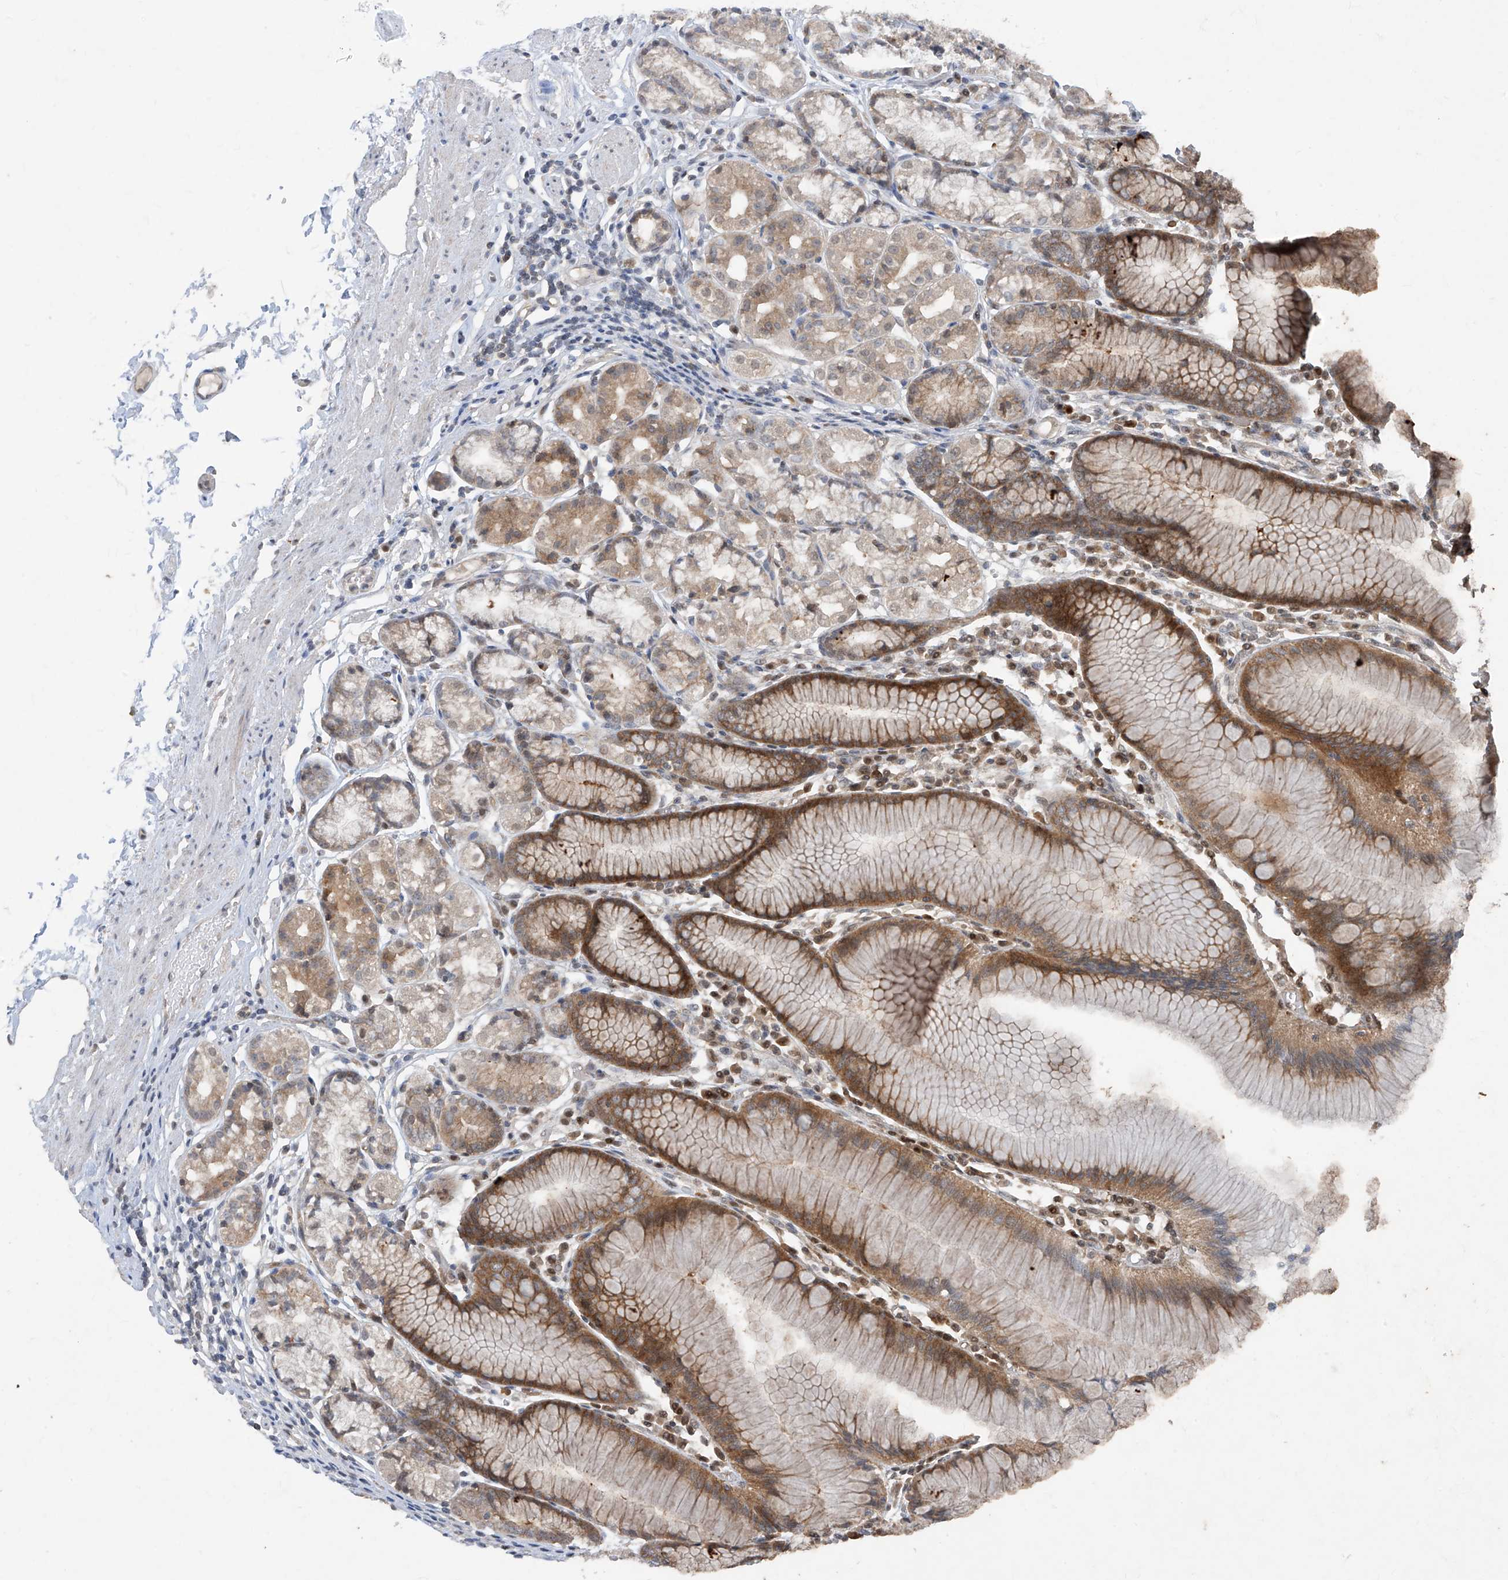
{"staining": {"intensity": "moderate", "quantity": "25%-75%", "location": "cytoplasmic/membranous"}, "tissue": "stomach", "cell_type": "Glandular cells", "image_type": "normal", "snomed": [{"axis": "morphology", "description": "Normal tissue, NOS"}, {"axis": "topography", "description": "Stomach"}], "caption": "High-power microscopy captured an immunohistochemistry (IHC) micrograph of unremarkable stomach, revealing moderate cytoplasmic/membranous staining in approximately 25%-75% of glandular cells.", "gene": "ZNF358", "patient": {"sex": "female", "age": 57}}